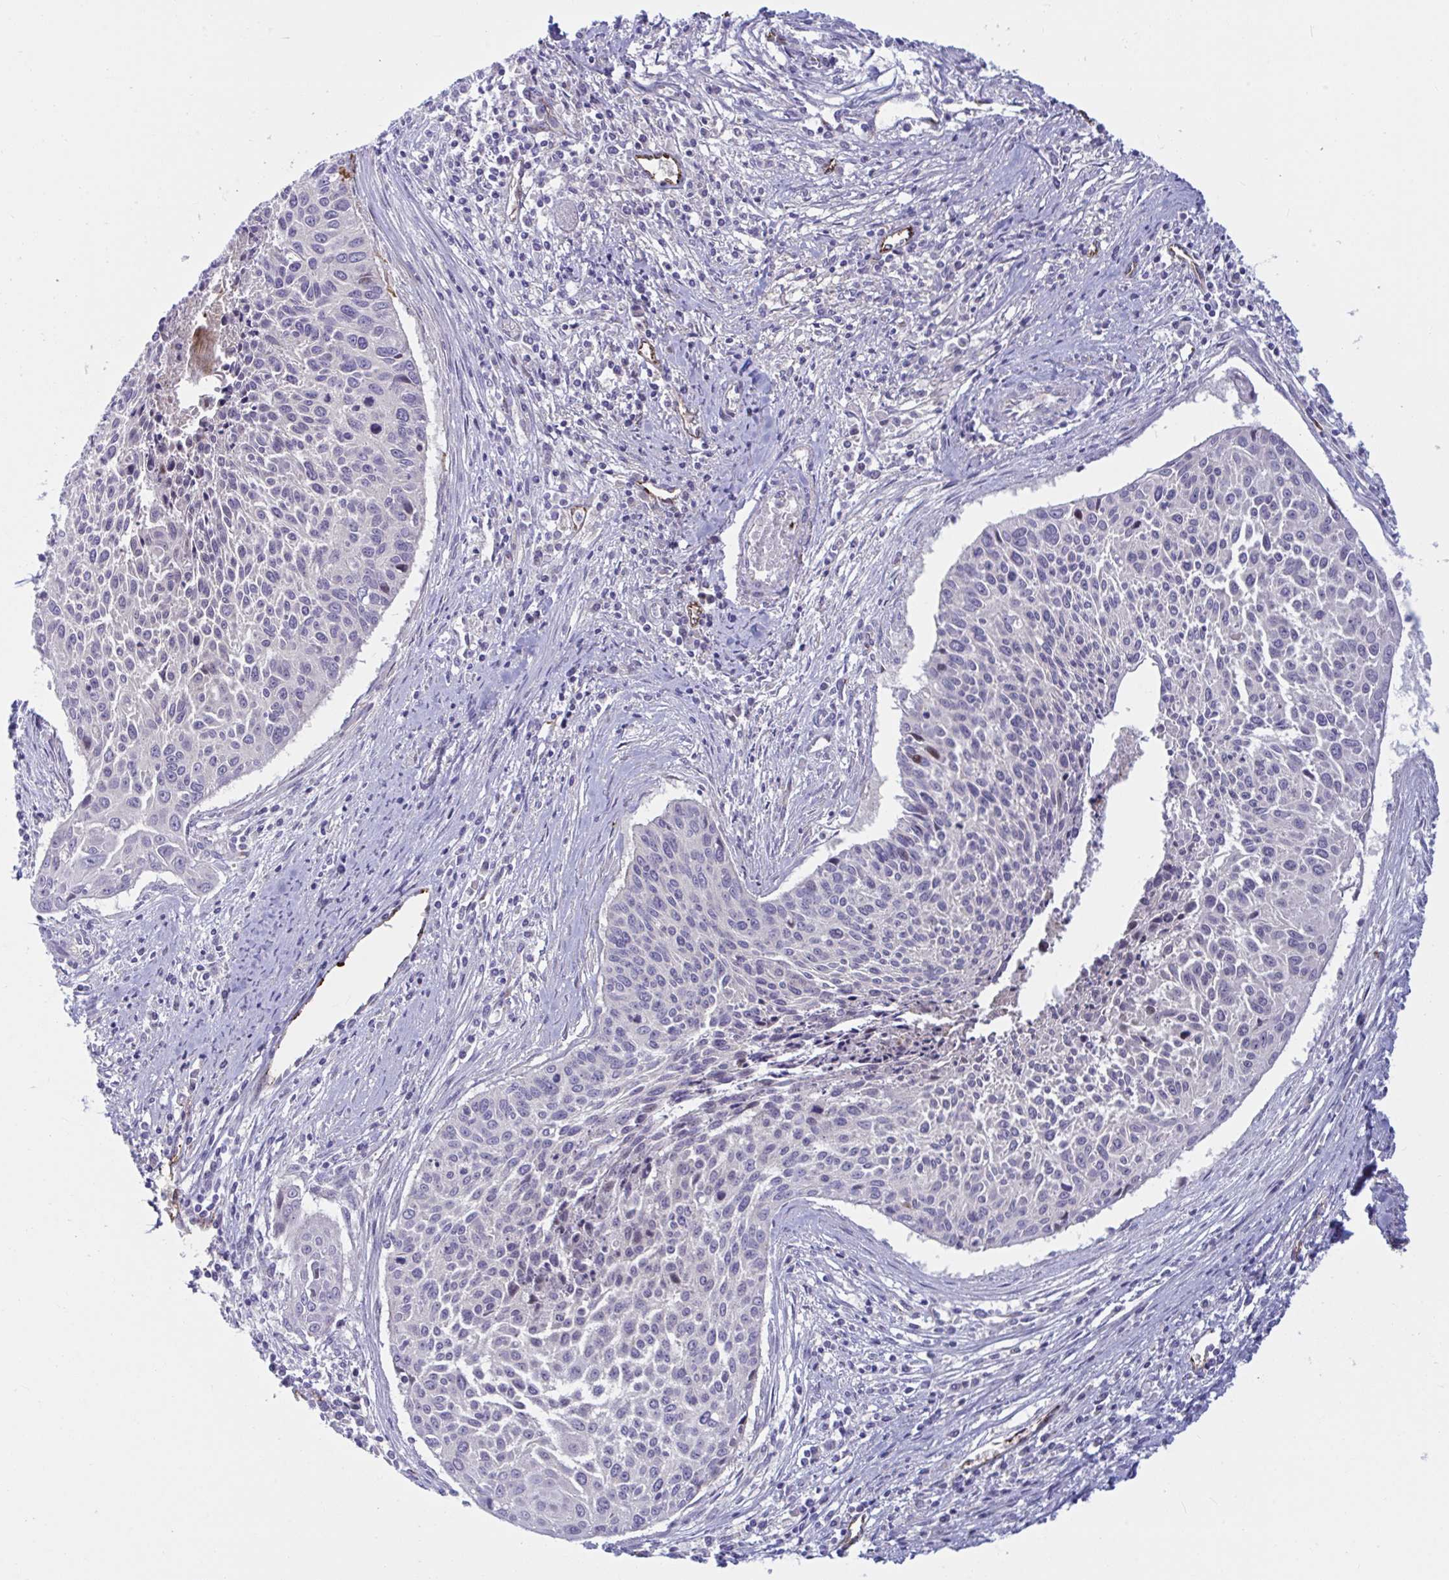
{"staining": {"intensity": "negative", "quantity": "none", "location": "none"}, "tissue": "cervical cancer", "cell_type": "Tumor cells", "image_type": "cancer", "snomed": [{"axis": "morphology", "description": "Squamous cell carcinoma, NOS"}, {"axis": "topography", "description": "Cervix"}], "caption": "Immunohistochemistry (IHC) photomicrograph of neoplastic tissue: human cervical cancer (squamous cell carcinoma) stained with DAB displays no significant protein staining in tumor cells. (Immunohistochemistry (IHC), brightfield microscopy, high magnification).", "gene": "IL37", "patient": {"sex": "female", "age": 55}}